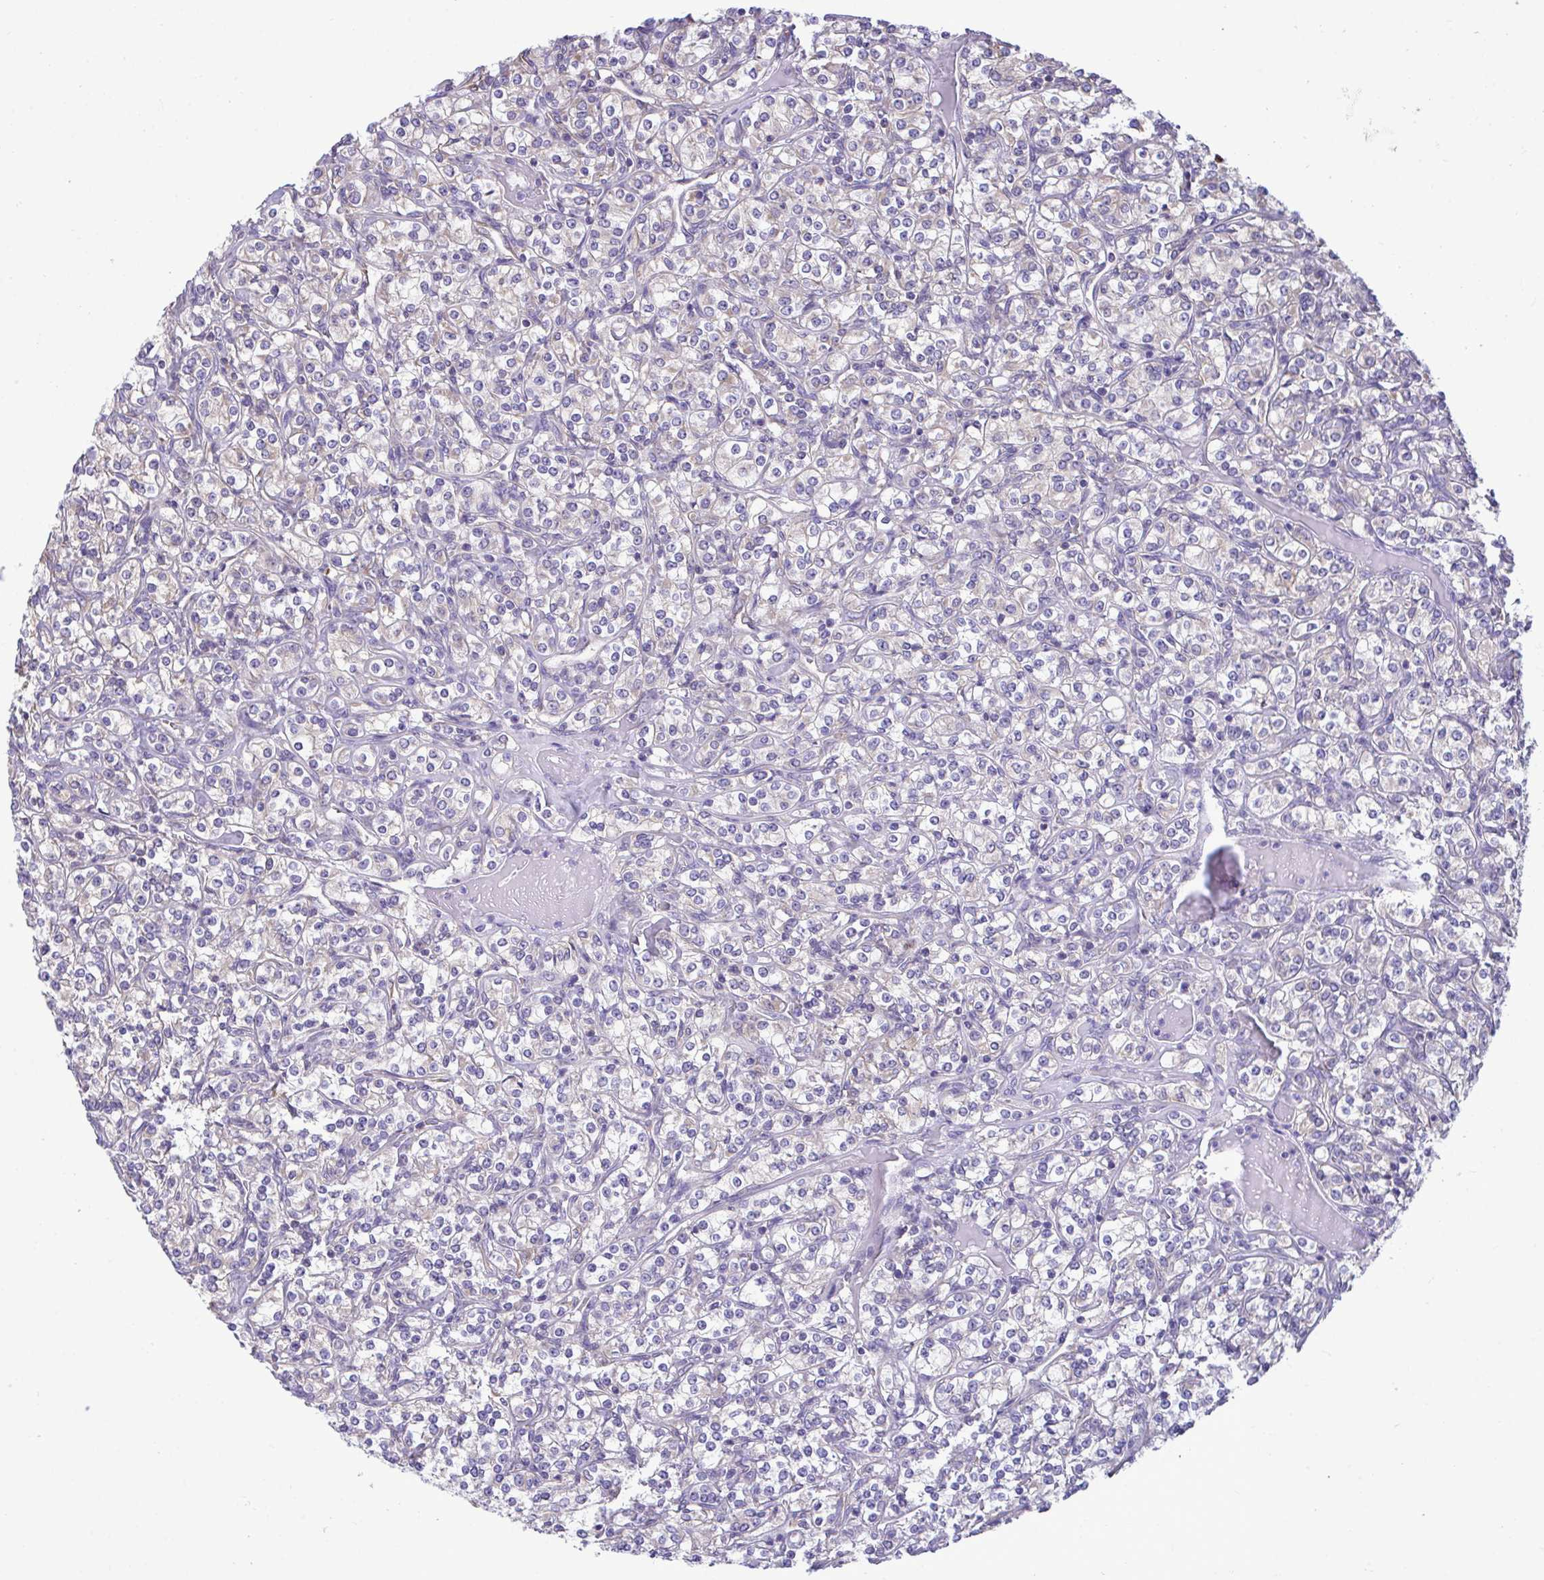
{"staining": {"intensity": "weak", "quantity": "<25%", "location": "cytoplasmic/membranous"}, "tissue": "renal cancer", "cell_type": "Tumor cells", "image_type": "cancer", "snomed": [{"axis": "morphology", "description": "Adenocarcinoma, NOS"}, {"axis": "topography", "description": "Kidney"}], "caption": "DAB (3,3'-diaminobenzidine) immunohistochemical staining of renal cancer reveals no significant expression in tumor cells.", "gene": "PIGK", "patient": {"sex": "male", "age": 77}}